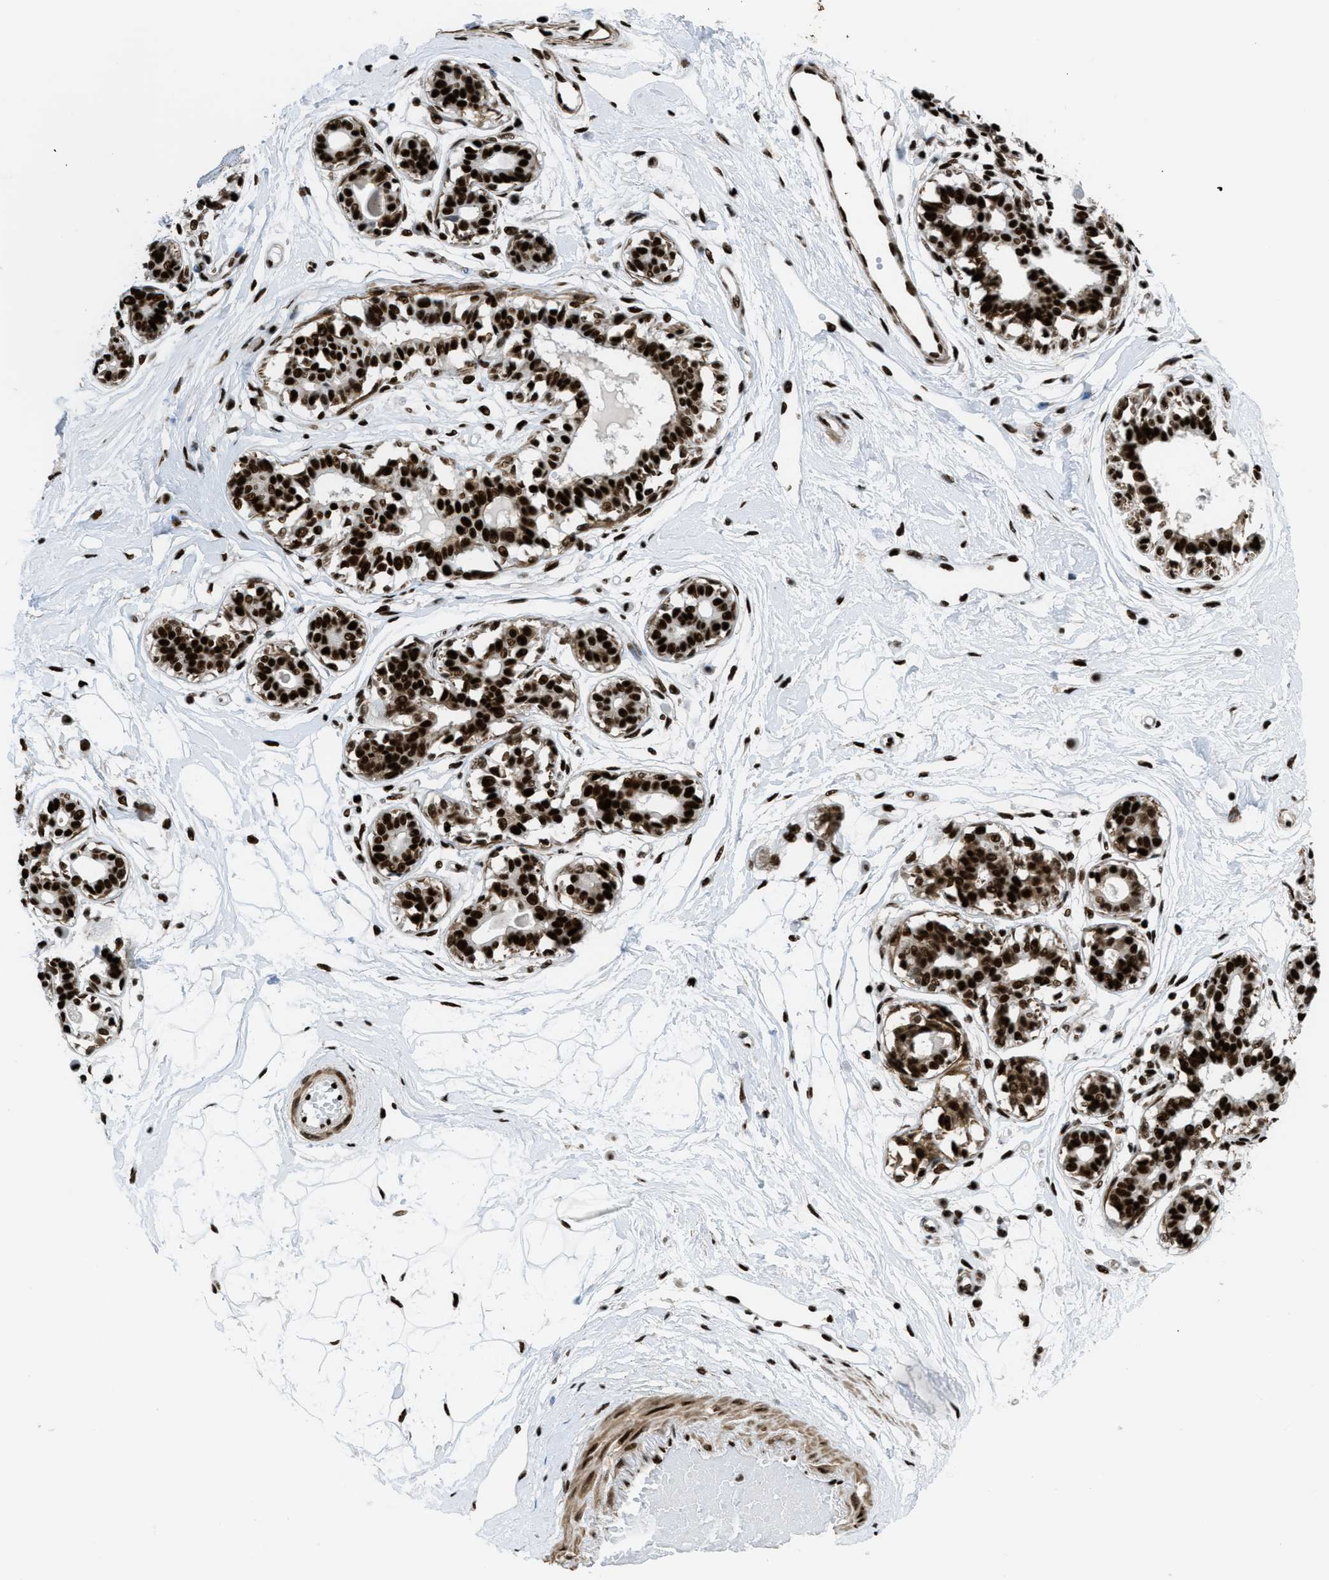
{"staining": {"intensity": "strong", "quantity": ">75%", "location": "nuclear"}, "tissue": "breast", "cell_type": "Adipocytes", "image_type": "normal", "snomed": [{"axis": "morphology", "description": "Normal tissue, NOS"}, {"axis": "topography", "description": "Breast"}], "caption": "Breast stained for a protein exhibits strong nuclear positivity in adipocytes. The protein is stained brown, and the nuclei are stained in blue (DAB IHC with brightfield microscopy, high magnification).", "gene": "ZNF207", "patient": {"sex": "female", "age": 45}}